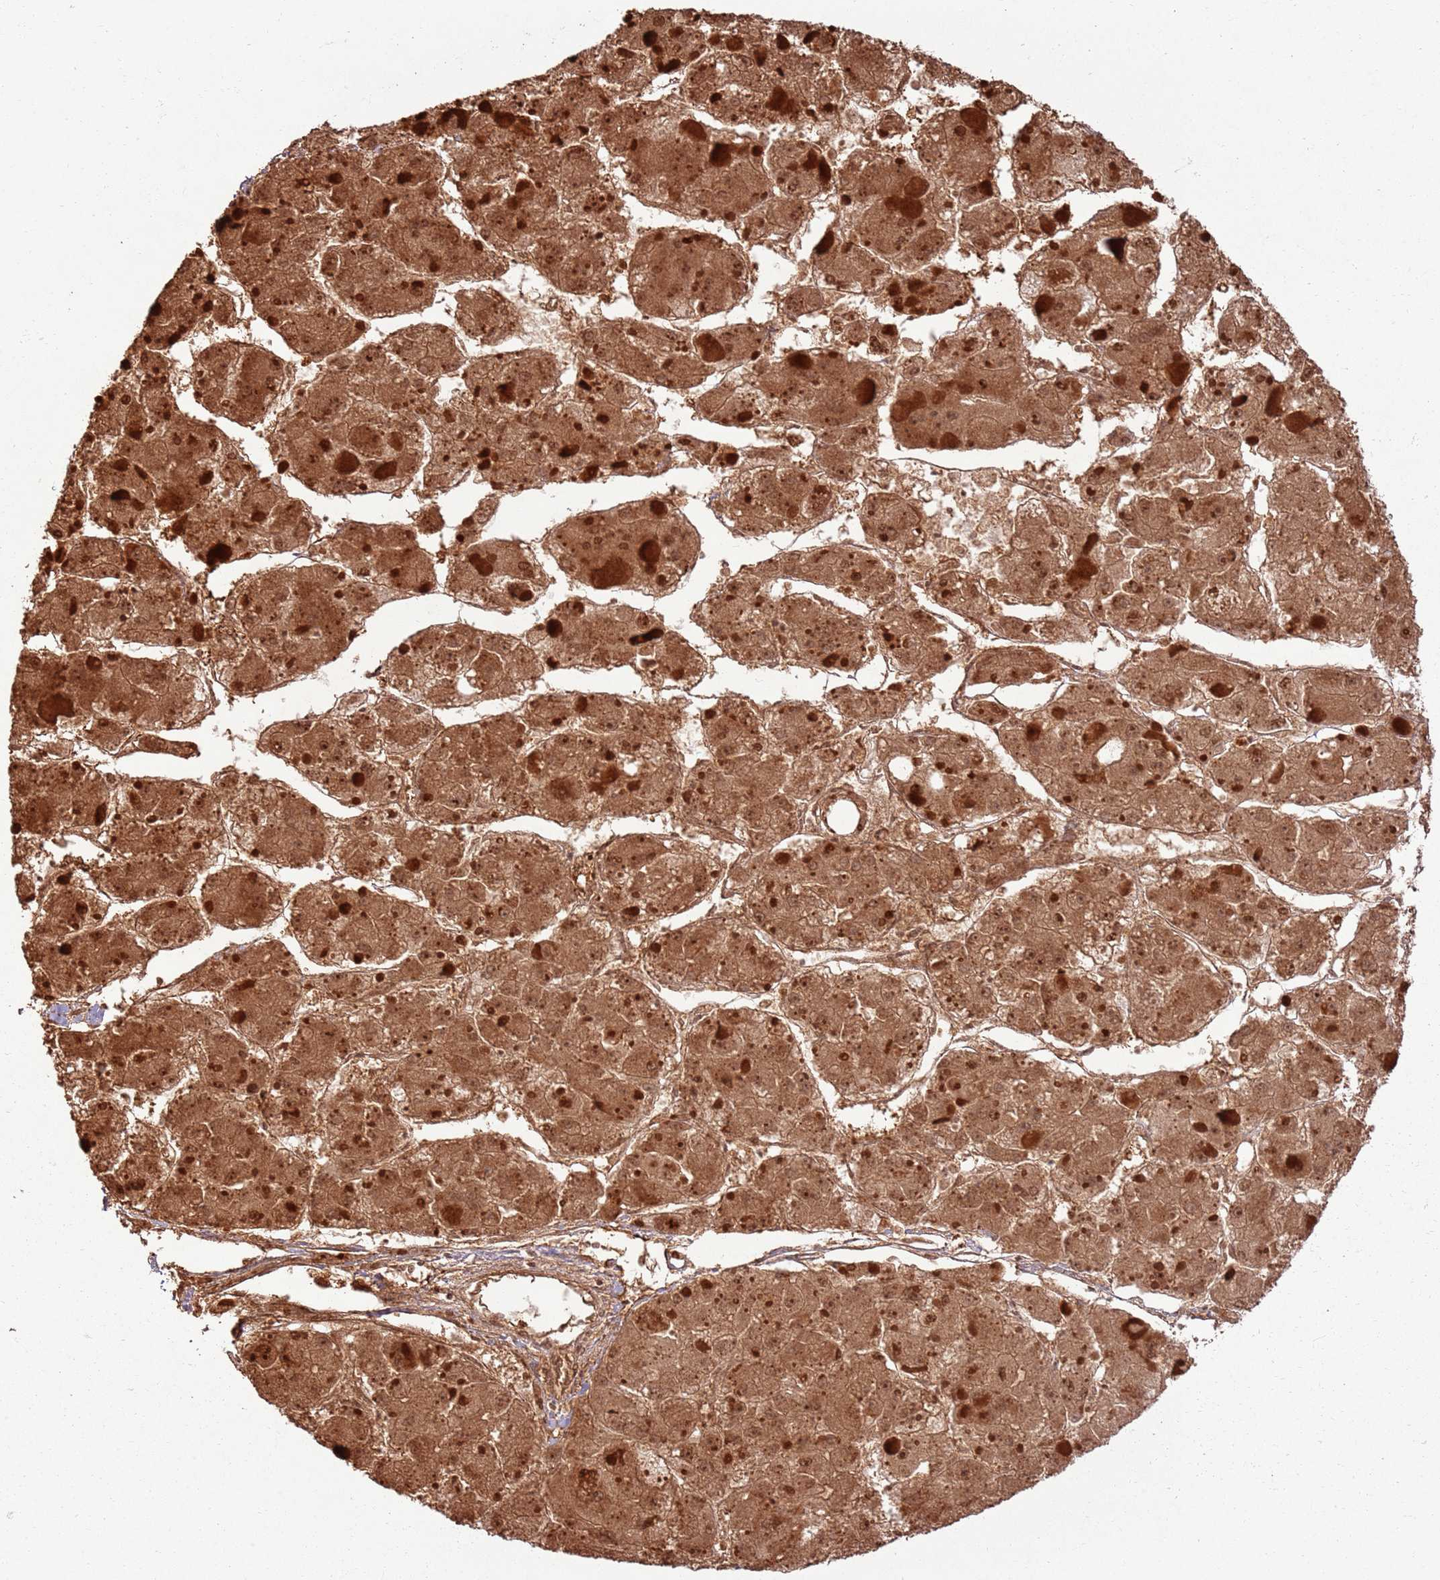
{"staining": {"intensity": "moderate", "quantity": ">75%", "location": "cytoplasmic/membranous,nuclear"}, "tissue": "liver cancer", "cell_type": "Tumor cells", "image_type": "cancer", "snomed": [{"axis": "morphology", "description": "Carcinoma, Hepatocellular, NOS"}, {"axis": "topography", "description": "Liver"}], "caption": "Immunohistochemistry staining of liver cancer, which reveals medium levels of moderate cytoplasmic/membranous and nuclear expression in about >75% of tumor cells indicating moderate cytoplasmic/membranous and nuclear protein staining. The staining was performed using DAB (brown) for protein detection and nuclei were counterstained in hematoxylin (blue).", "gene": "TBC1D13", "patient": {"sex": "female", "age": 73}}